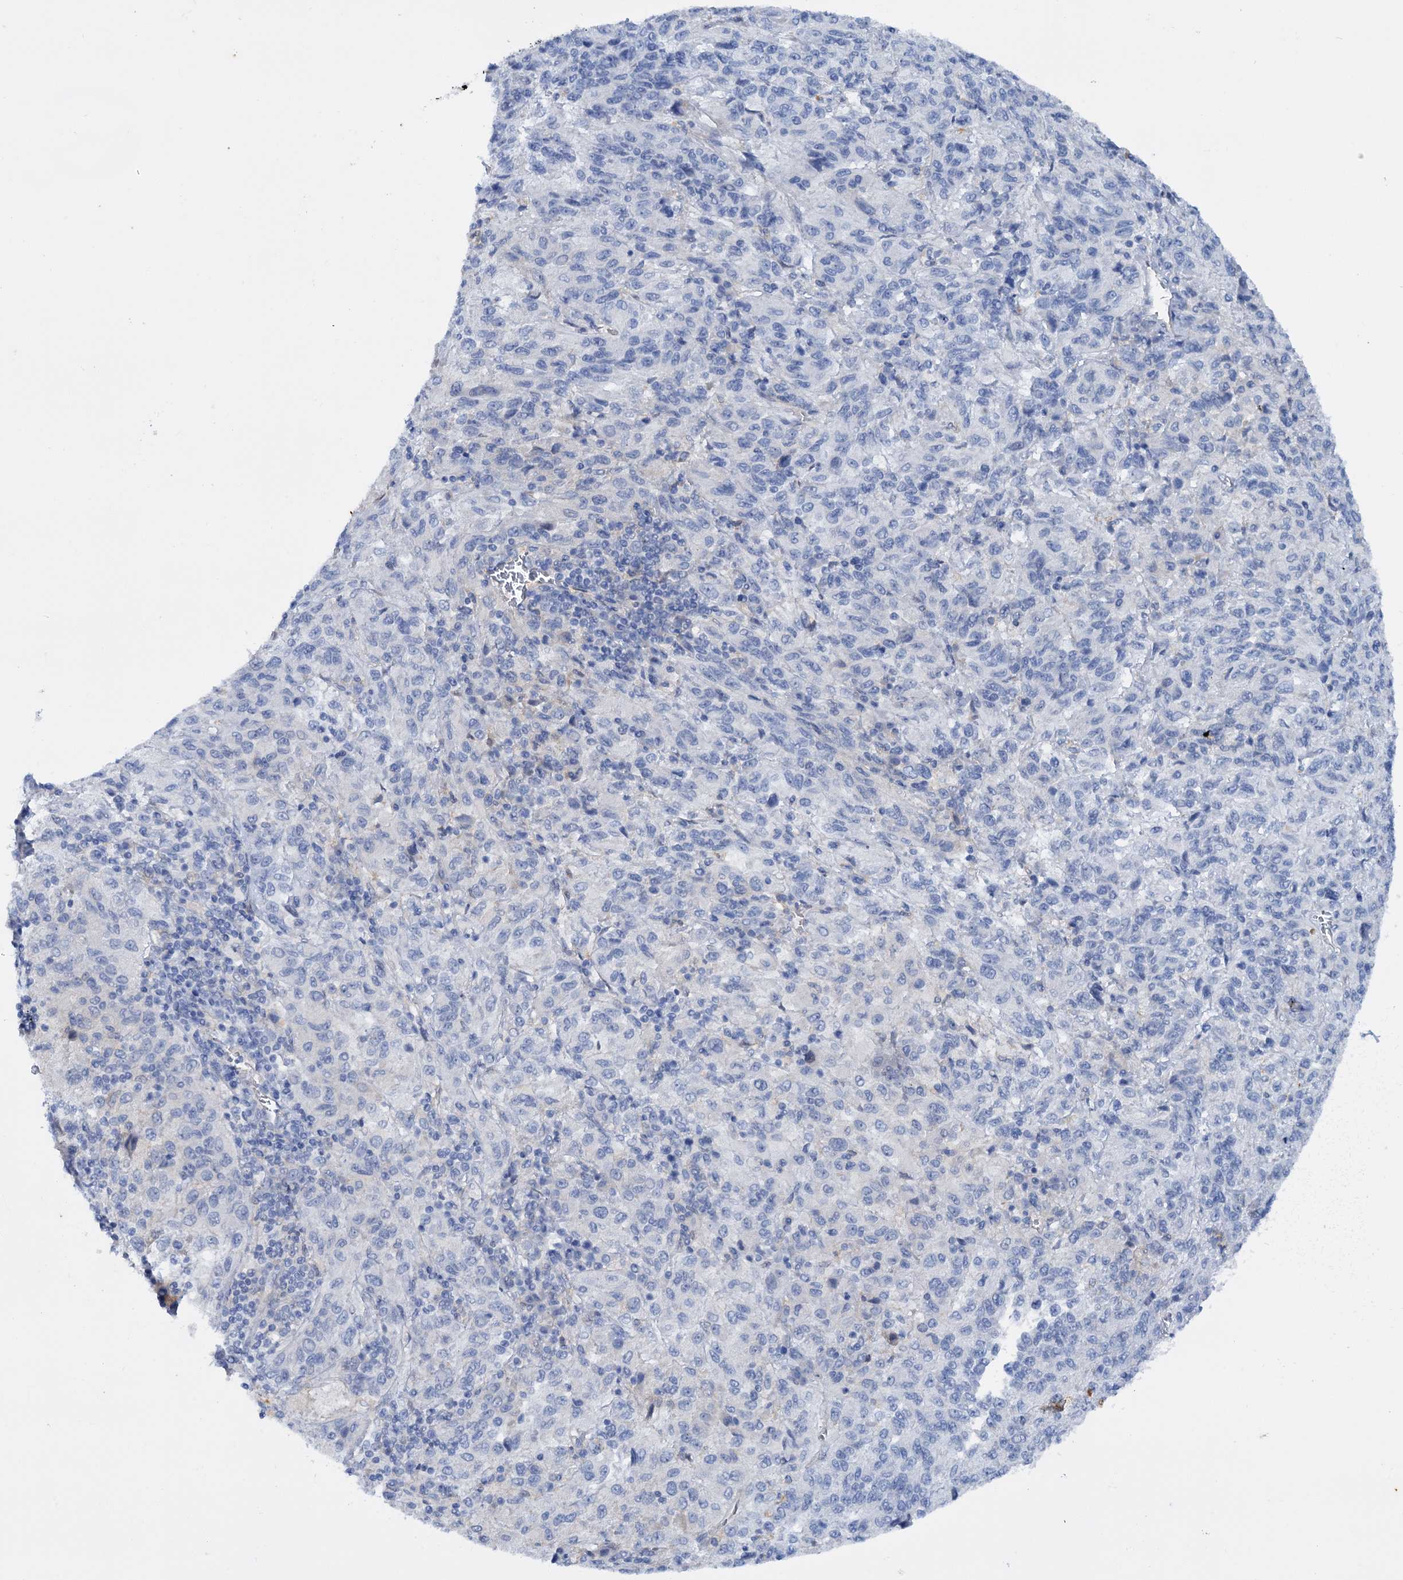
{"staining": {"intensity": "negative", "quantity": "none", "location": "none"}, "tissue": "melanoma", "cell_type": "Tumor cells", "image_type": "cancer", "snomed": [{"axis": "morphology", "description": "Malignant melanoma, Metastatic site"}, {"axis": "topography", "description": "Lung"}], "caption": "Melanoma stained for a protein using immunohistochemistry (IHC) reveals no staining tumor cells.", "gene": "FAAP20", "patient": {"sex": "male", "age": 64}}